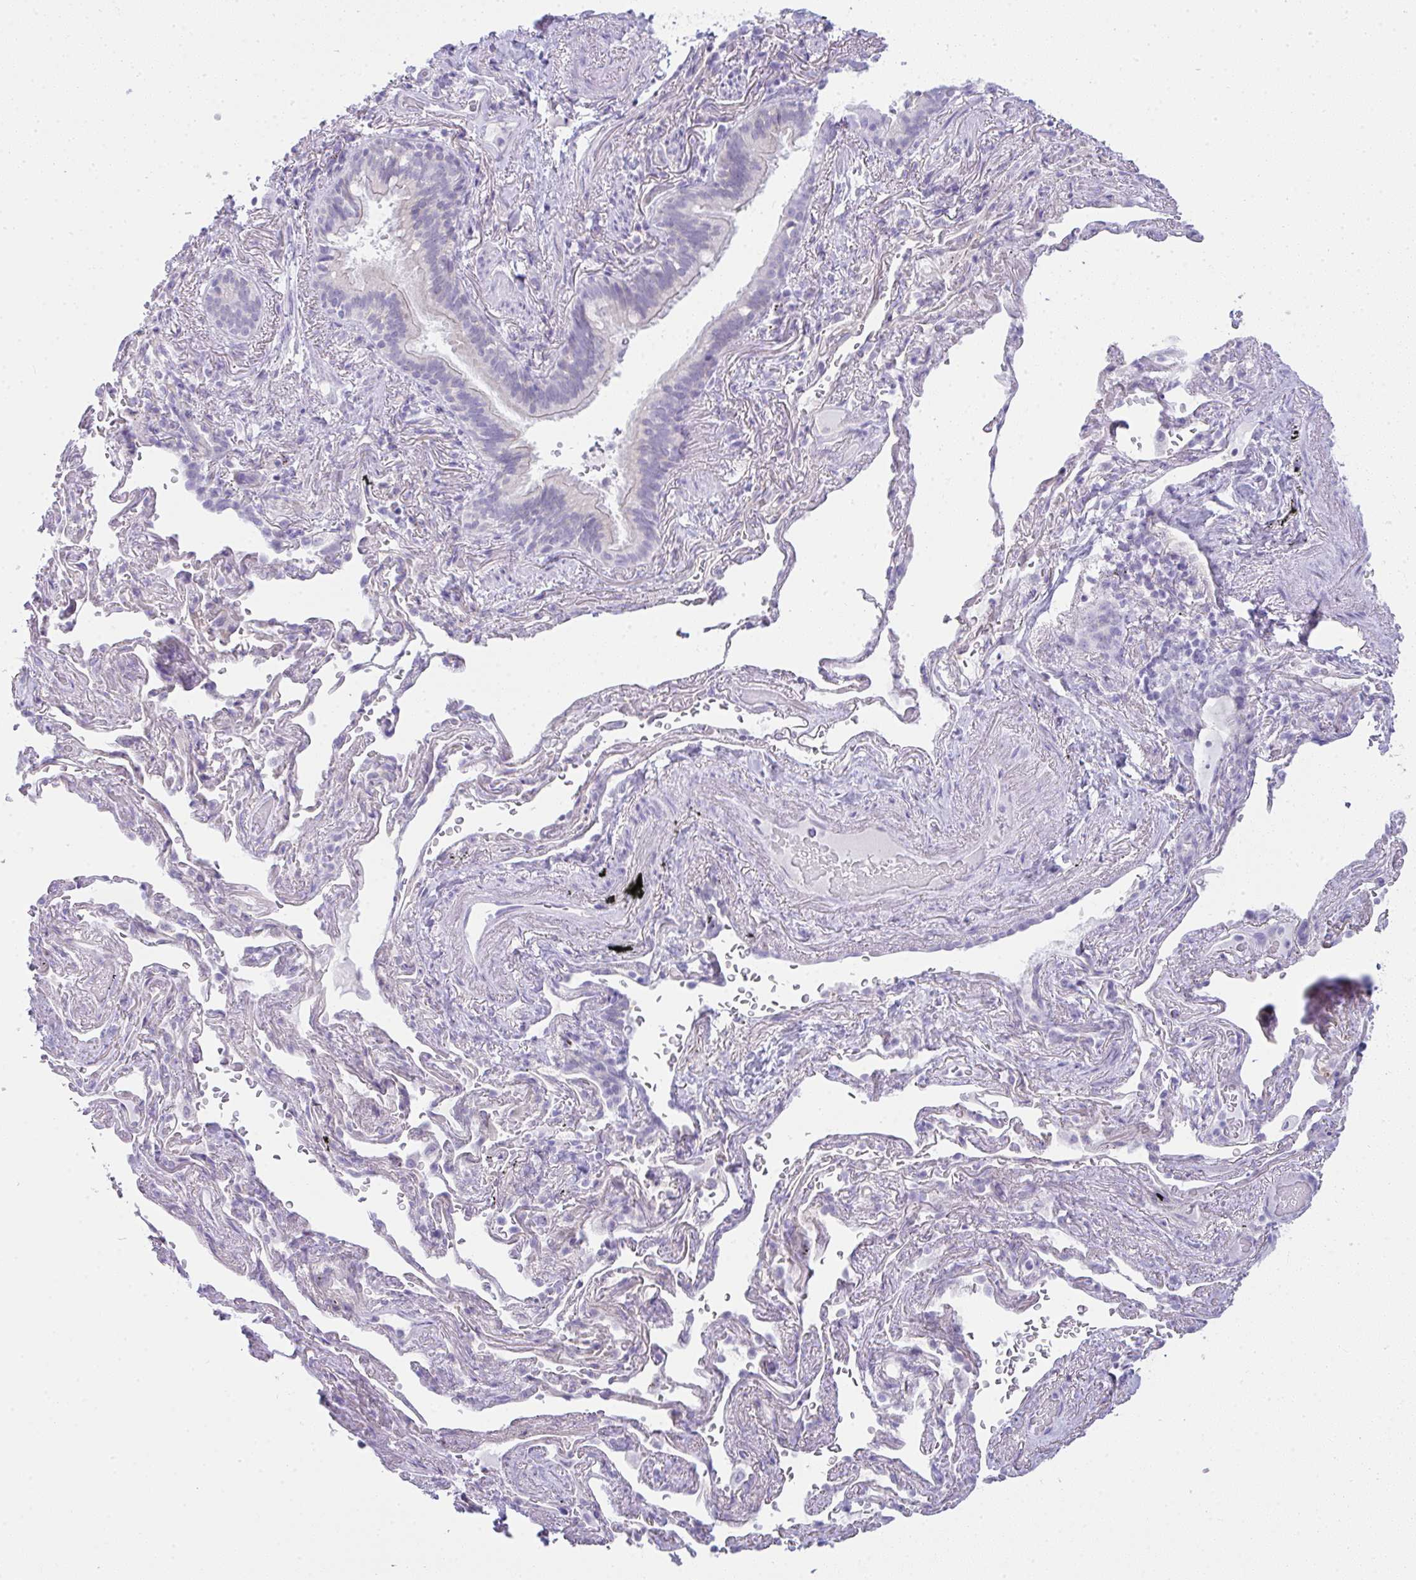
{"staining": {"intensity": "negative", "quantity": "none", "location": "none"}, "tissue": "bronchus", "cell_type": "Respiratory epithelial cells", "image_type": "normal", "snomed": [{"axis": "morphology", "description": "Normal tissue, NOS"}, {"axis": "topography", "description": "Bronchus"}], "caption": "IHC of normal bronchus reveals no expression in respiratory epithelial cells.", "gene": "RASL10A", "patient": {"sex": "male", "age": 70}}